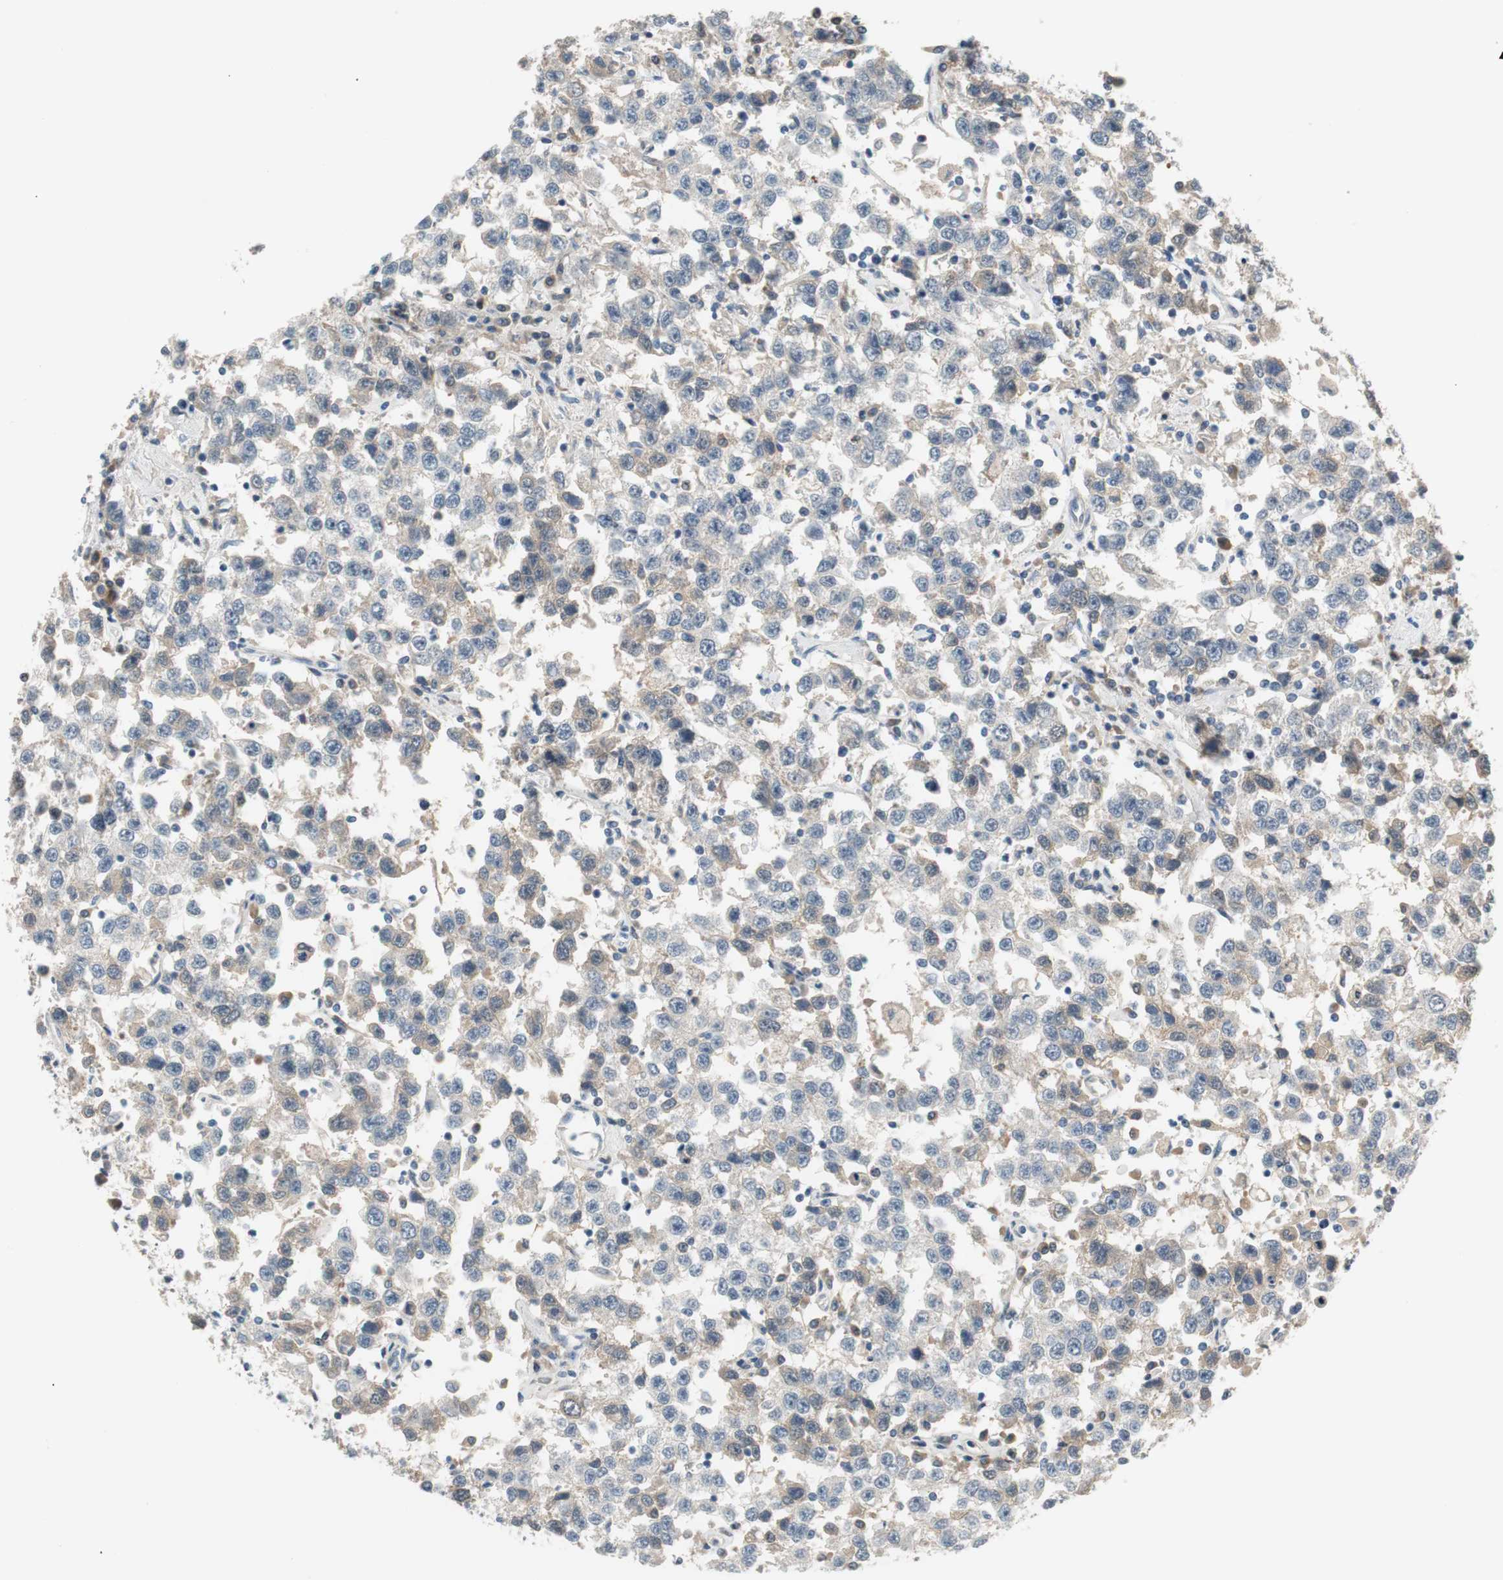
{"staining": {"intensity": "weak", "quantity": "25%-75%", "location": "cytoplasmic/membranous"}, "tissue": "testis cancer", "cell_type": "Tumor cells", "image_type": "cancer", "snomed": [{"axis": "morphology", "description": "Seminoma, NOS"}, {"axis": "topography", "description": "Testis"}], "caption": "Testis cancer stained with a protein marker demonstrates weak staining in tumor cells.", "gene": "COL12A1", "patient": {"sex": "male", "age": 41}}